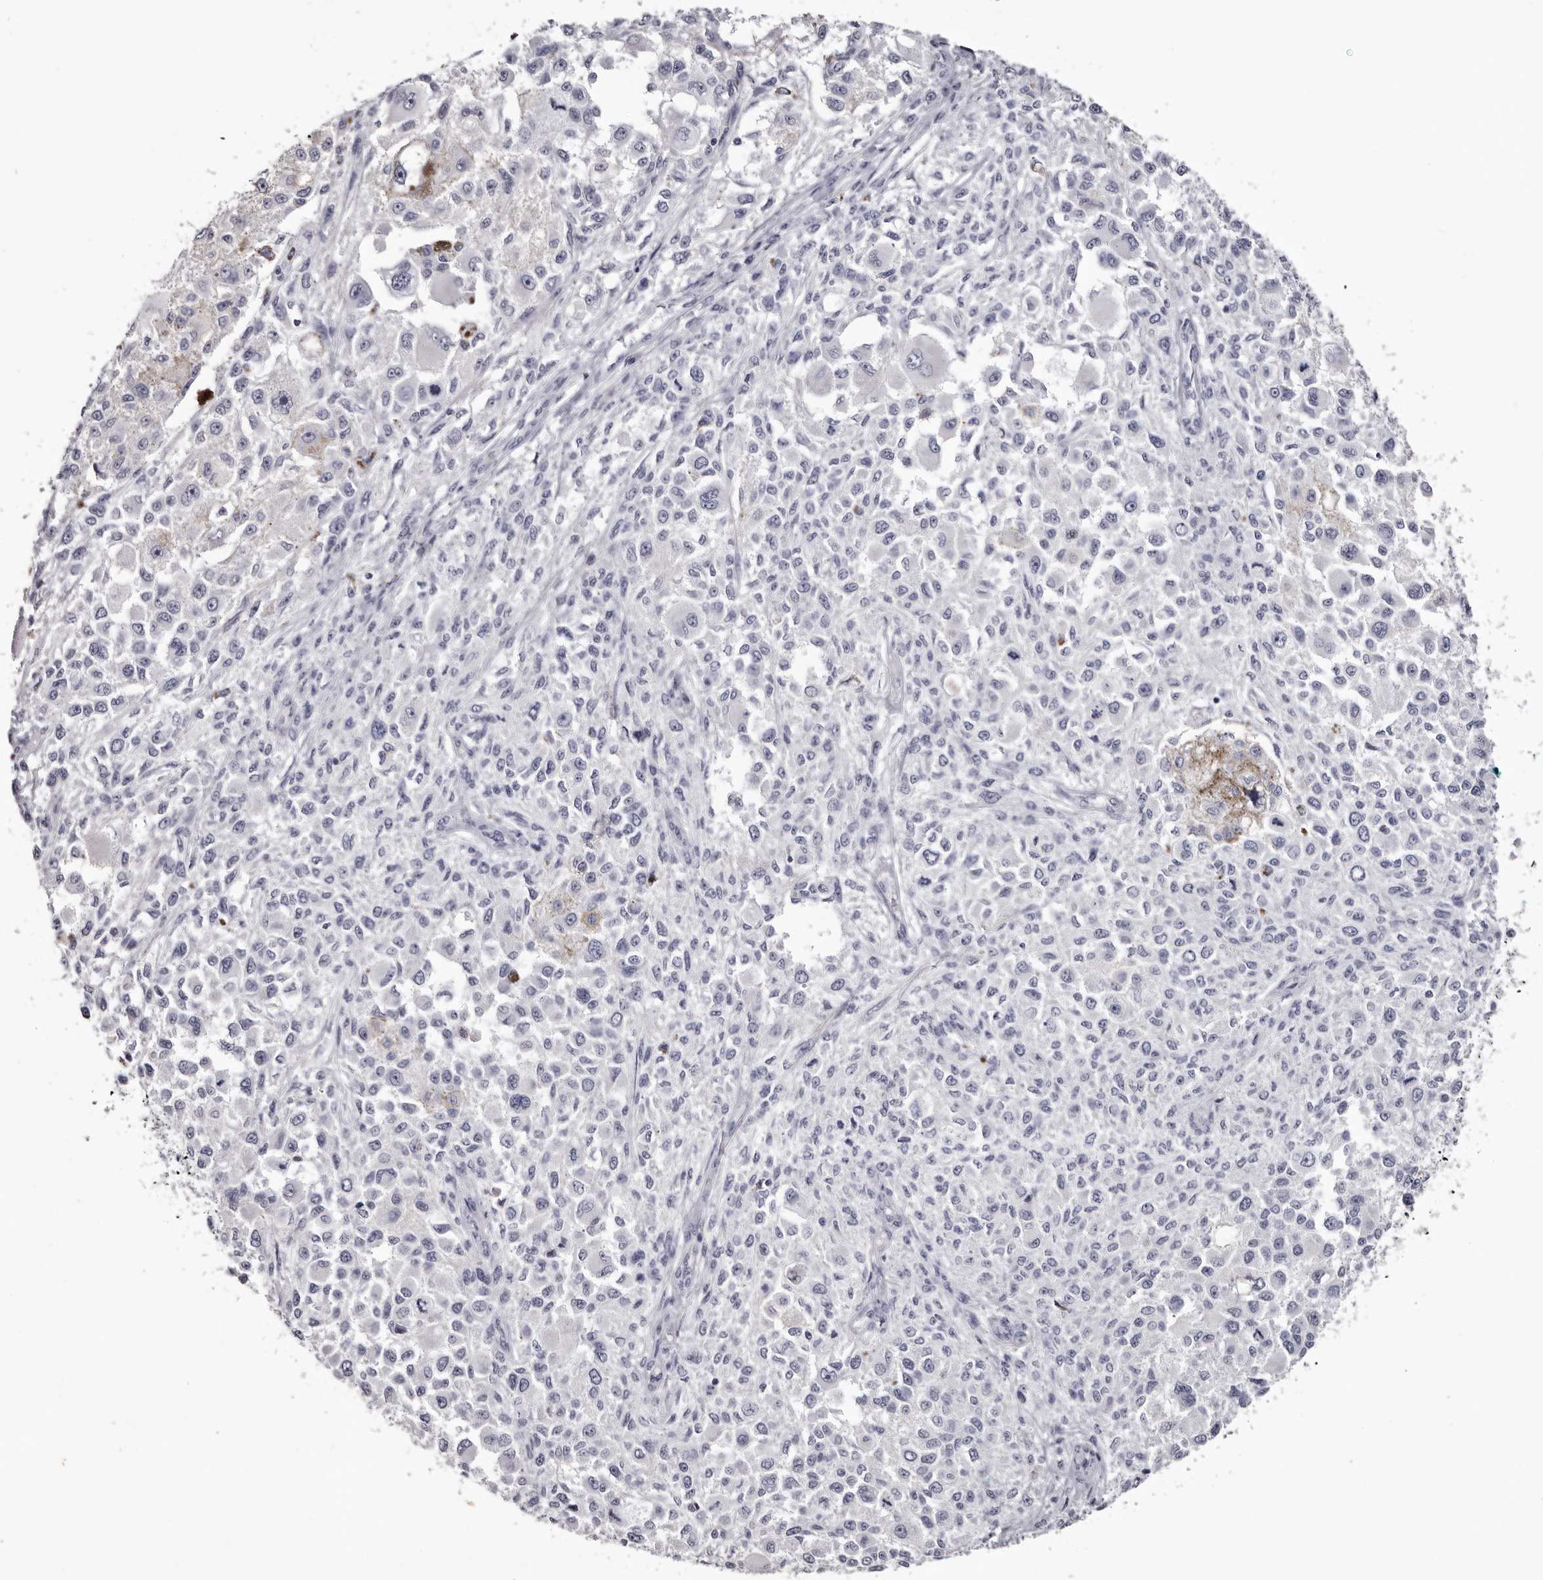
{"staining": {"intensity": "negative", "quantity": "none", "location": "none"}, "tissue": "melanoma", "cell_type": "Tumor cells", "image_type": "cancer", "snomed": [{"axis": "morphology", "description": "Necrosis, NOS"}, {"axis": "morphology", "description": "Malignant melanoma, NOS"}, {"axis": "topography", "description": "Skin"}], "caption": "Malignant melanoma was stained to show a protein in brown. There is no significant positivity in tumor cells. (Brightfield microscopy of DAB immunohistochemistry at high magnification).", "gene": "CA6", "patient": {"sex": "female", "age": 87}}